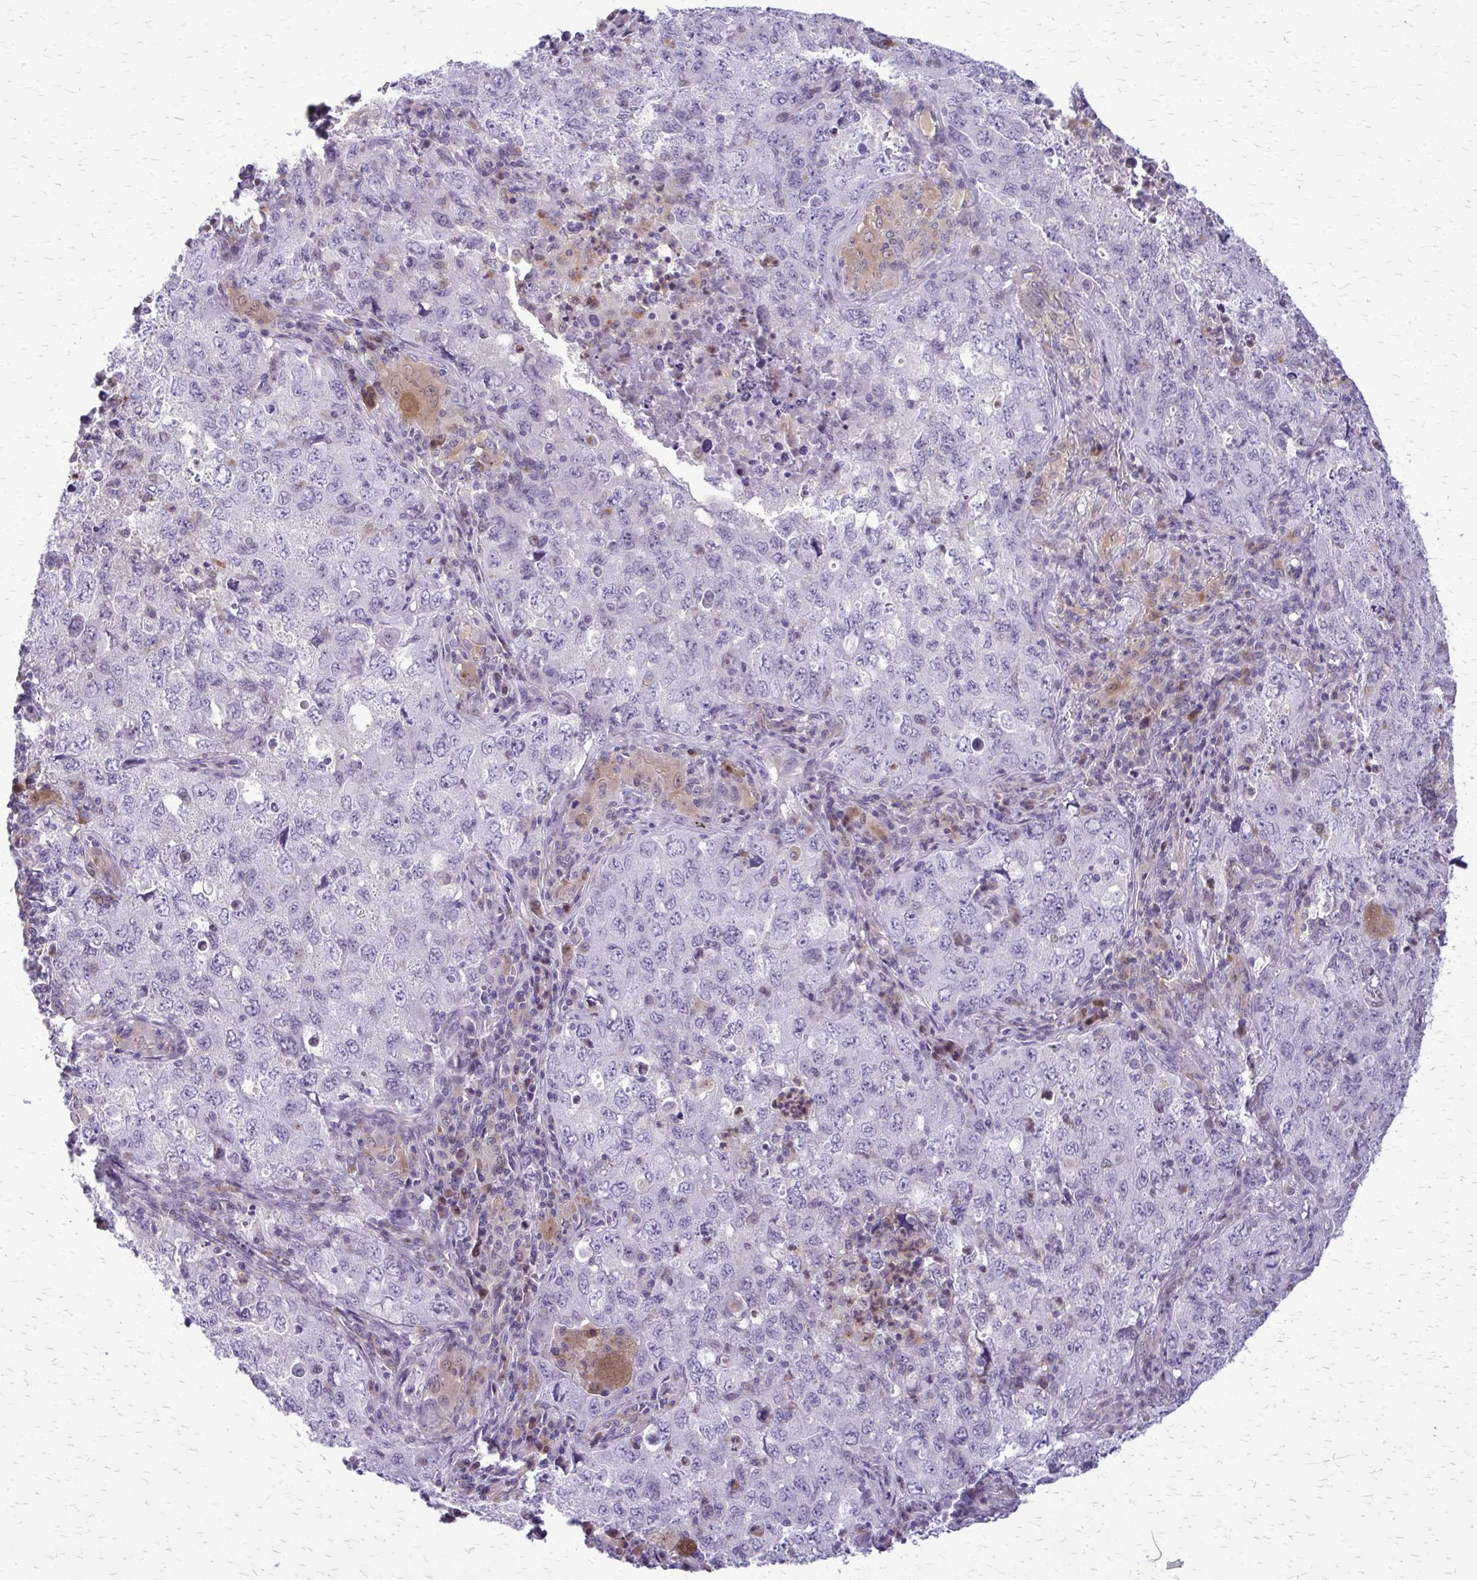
{"staining": {"intensity": "negative", "quantity": "none", "location": "none"}, "tissue": "lung cancer", "cell_type": "Tumor cells", "image_type": "cancer", "snomed": [{"axis": "morphology", "description": "Adenocarcinoma, NOS"}, {"axis": "topography", "description": "Lung"}], "caption": "DAB immunohistochemical staining of adenocarcinoma (lung) shows no significant staining in tumor cells.", "gene": "GLRX", "patient": {"sex": "female", "age": 57}}